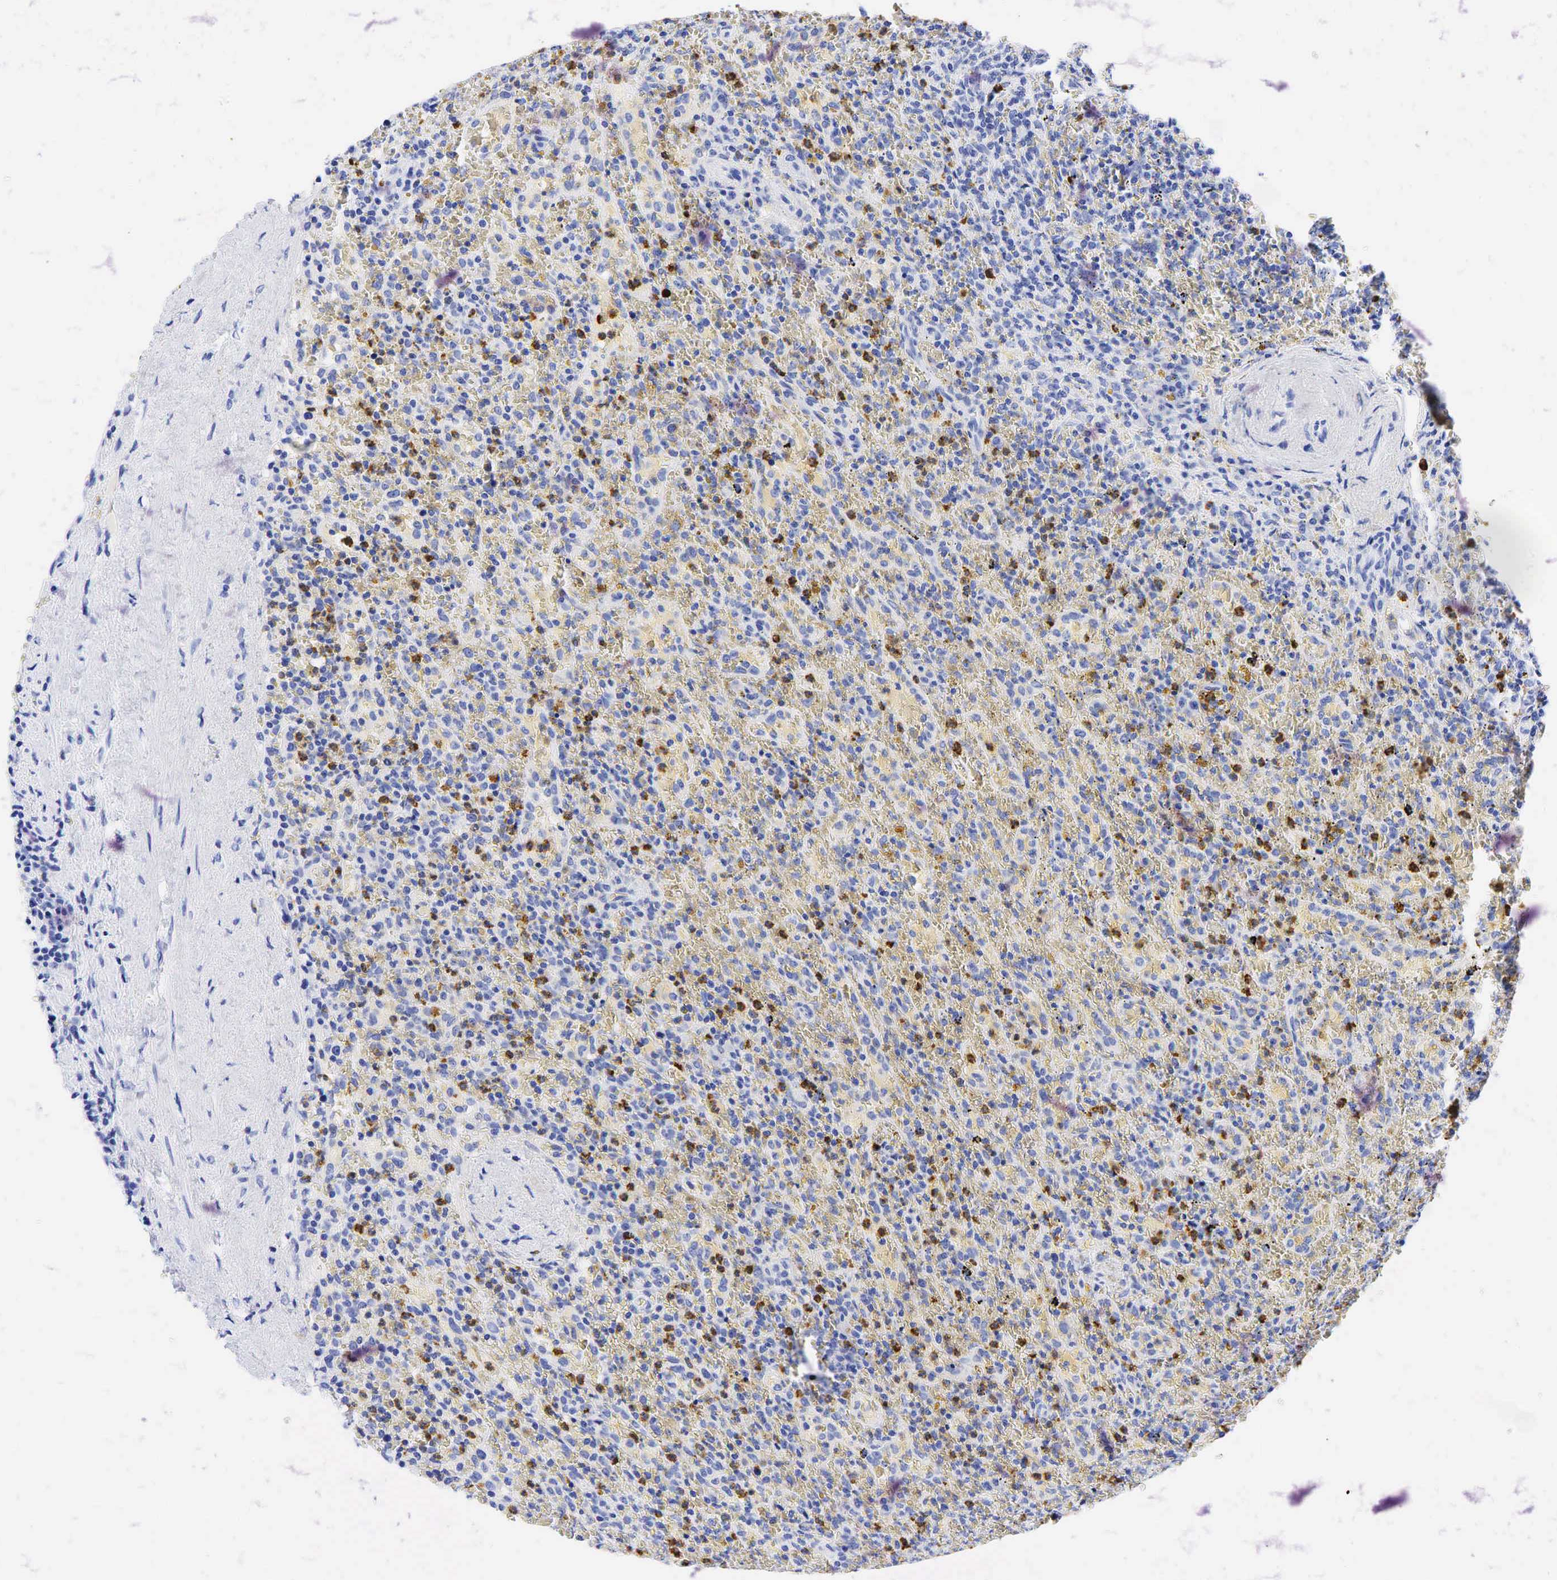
{"staining": {"intensity": "negative", "quantity": "none", "location": "none"}, "tissue": "lymphoma", "cell_type": "Tumor cells", "image_type": "cancer", "snomed": [{"axis": "morphology", "description": "Malignant lymphoma, non-Hodgkin's type, High grade"}, {"axis": "topography", "description": "Spleen"}, {"axis": "topography", "description": "Lymph node"}], "caption": "Photomicrograph shows no protein staining in tumor cells of lymphoma tissue.", "gene": "FUT4", "patient": {"sex": "female", "age": 70}}